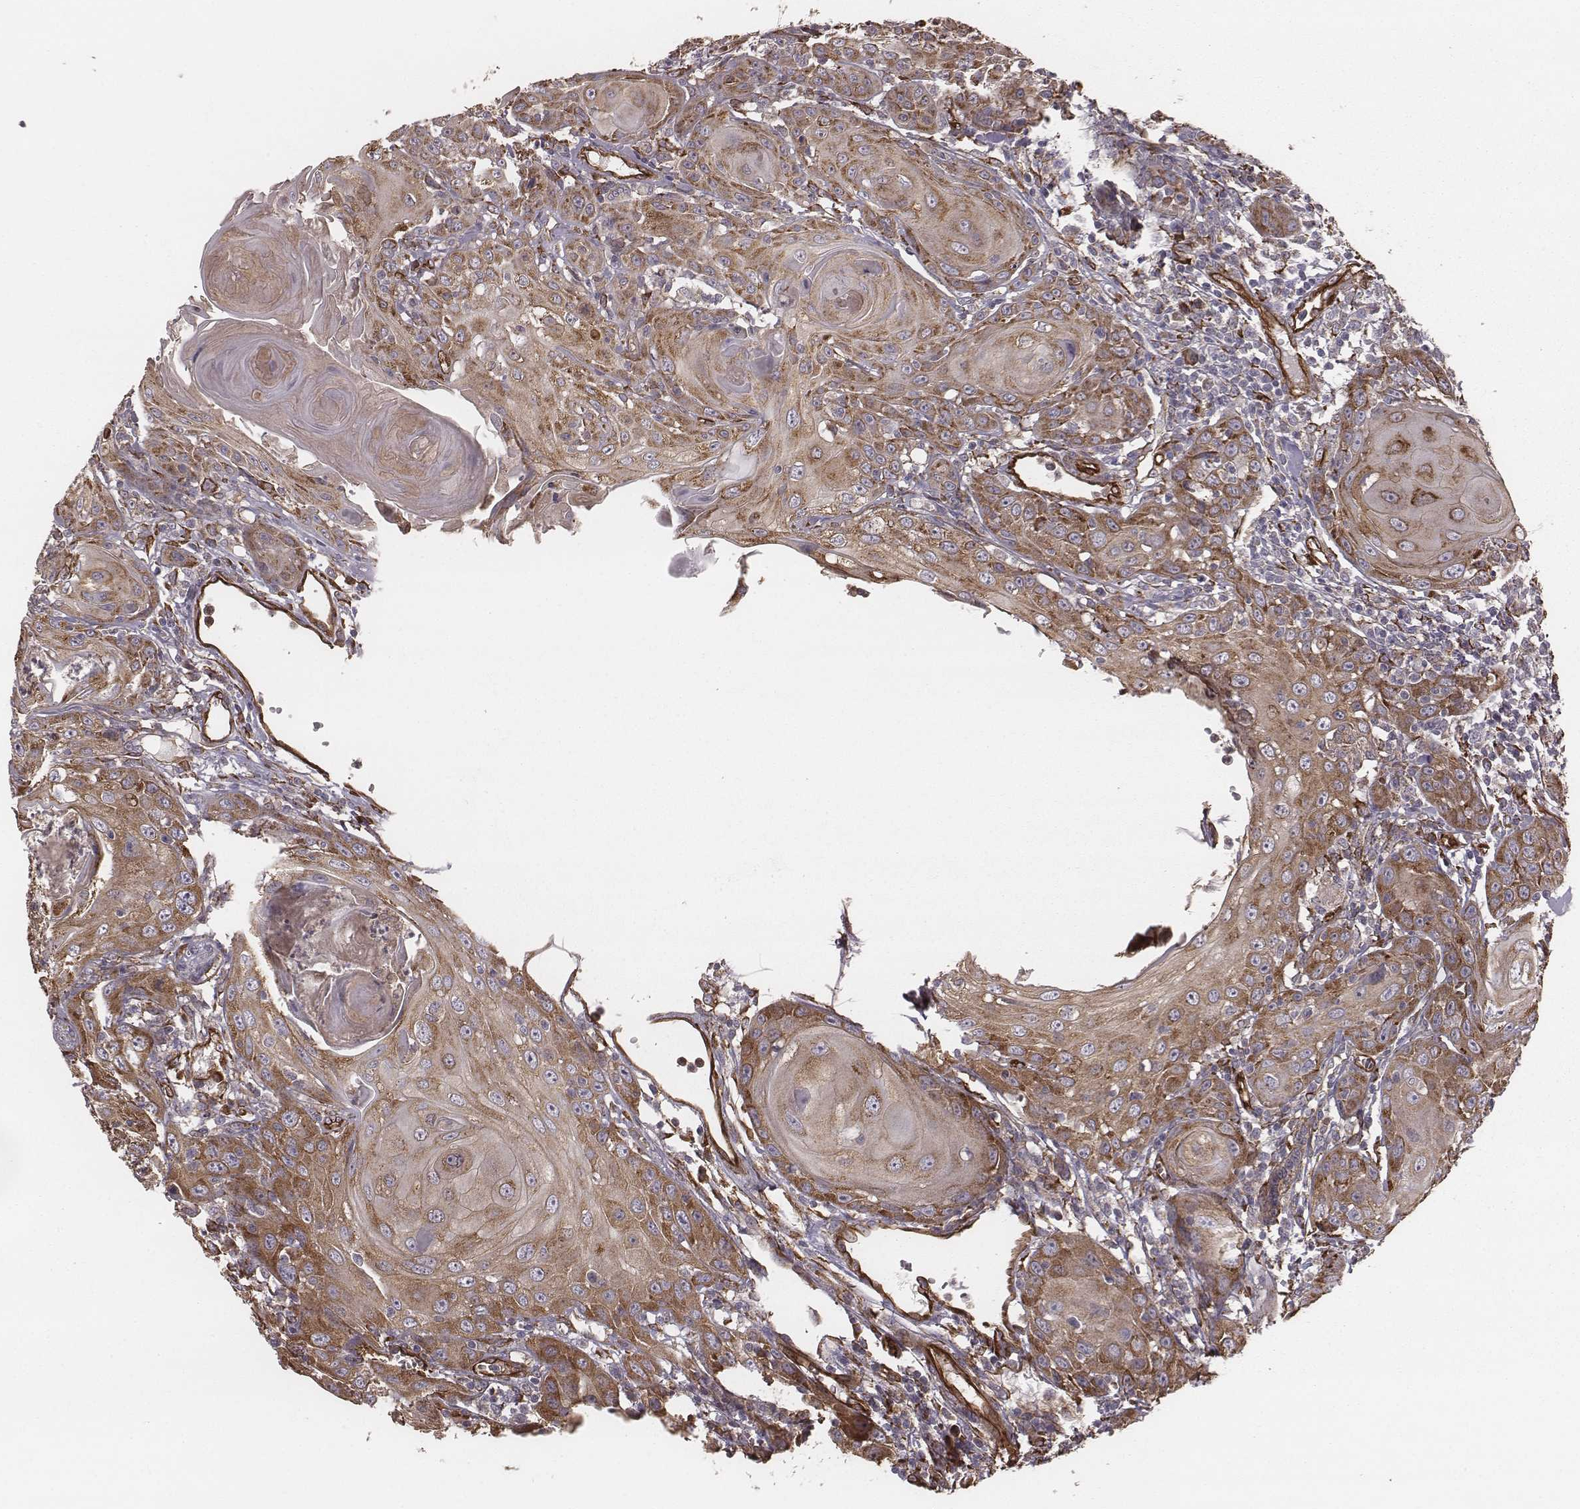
{"staining": {"intensity": "moderate", "quantity": ">75%", "location": "cytoplasmic/membranous"}, "tissue": "head and neck cancer", "cell_type": "Tumor cells", "image_type": "cancer", "snomed": [{"axis": "morphology", "description": "Squamous cell carcinoma, NOS"}, {"axis": "topography", "description": "Head-Neck"}], "caption": "Tumor cells demonstrate medium levels of moderate cytoplasmic/membranous staining in approximately >75% of cells in head and neck cancer.", "gene": "PALMD", "patient": {"sex": "female", "age": 80}}